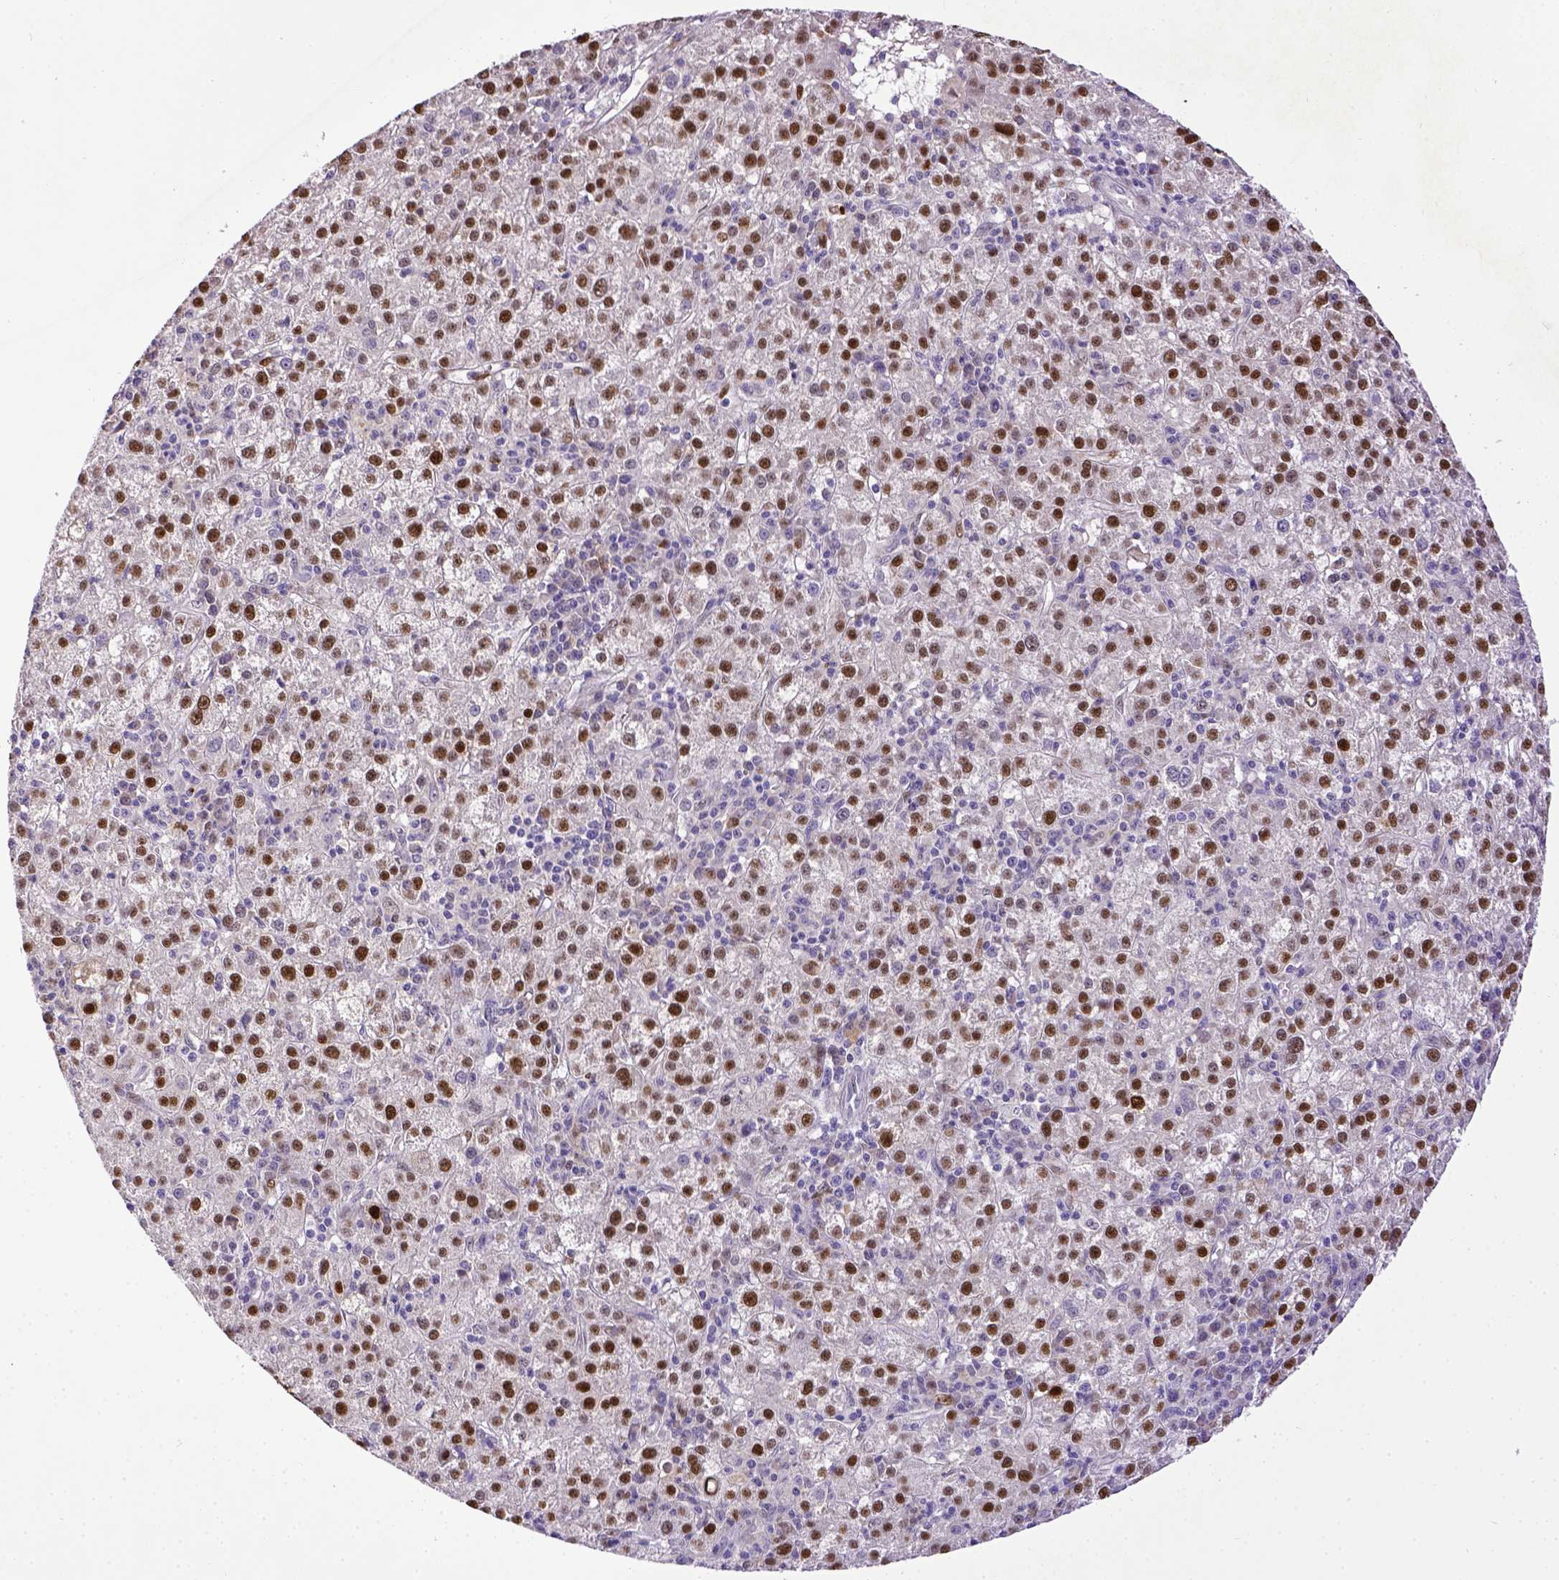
{"staining": {"intensity": "strong", "quantity": ">75%", "location": "nuclear"}, "tissue": "liver cancer", "cell_type": "Tumor cells", "image_type": "cancer", "snomed": [{"axis": "morphology", "description": "Carcinoma, Hepatocellular, NOS"}, {"axis": "topography", "description": "Liver"}], "caption": "High-power microscopy captured an immunohistochemistry (IHC) histopathology image of hepatocellular carcinoma (liver), revealing strong nuclear staining in about >75% of tumor cells. (DAB IHC, brown staining for protein, blue staining for nuclei).", "gene": "CDKN1A", "patient": {"sex": "female", "age": 60}}